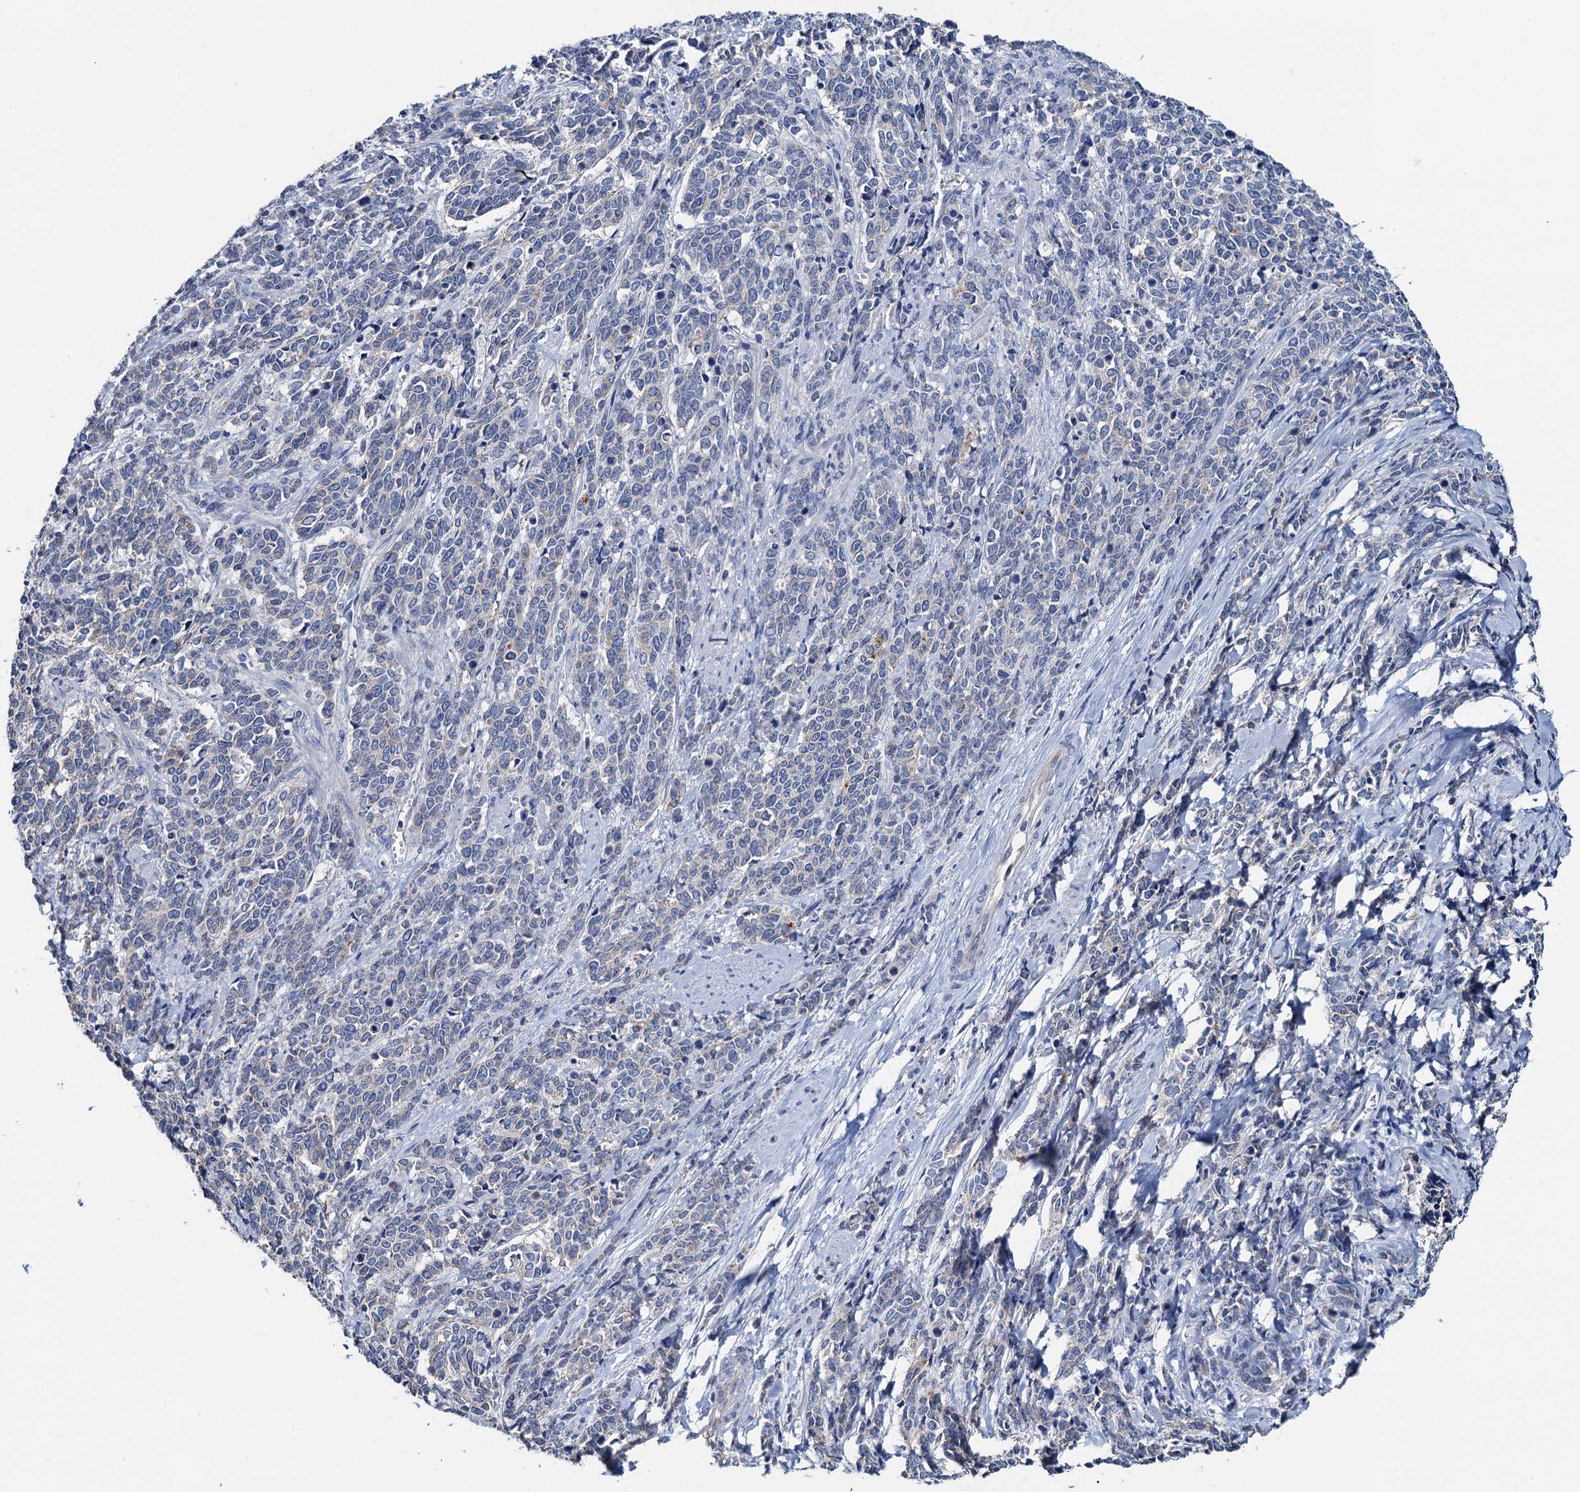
{"staining": {"intensity": "negative", "quantity": "none", "location": "none"}, "tissue": "cervical cancer", "cell_type": "Tumor cells", "image_type": "cancer", "snomed": [{"axis": "morphology", "description": "Squamous cell carcinoma, NOS"}, {"axis": "topography", "description": "Cervix"}], "caption": "Human squamous cell carcinoma (cervical) stained for a protein using immunohistochemistry displays no positivity in tumor cells.", "gene": "PLLP", "patient": {"sex": "female", "age": 60}}